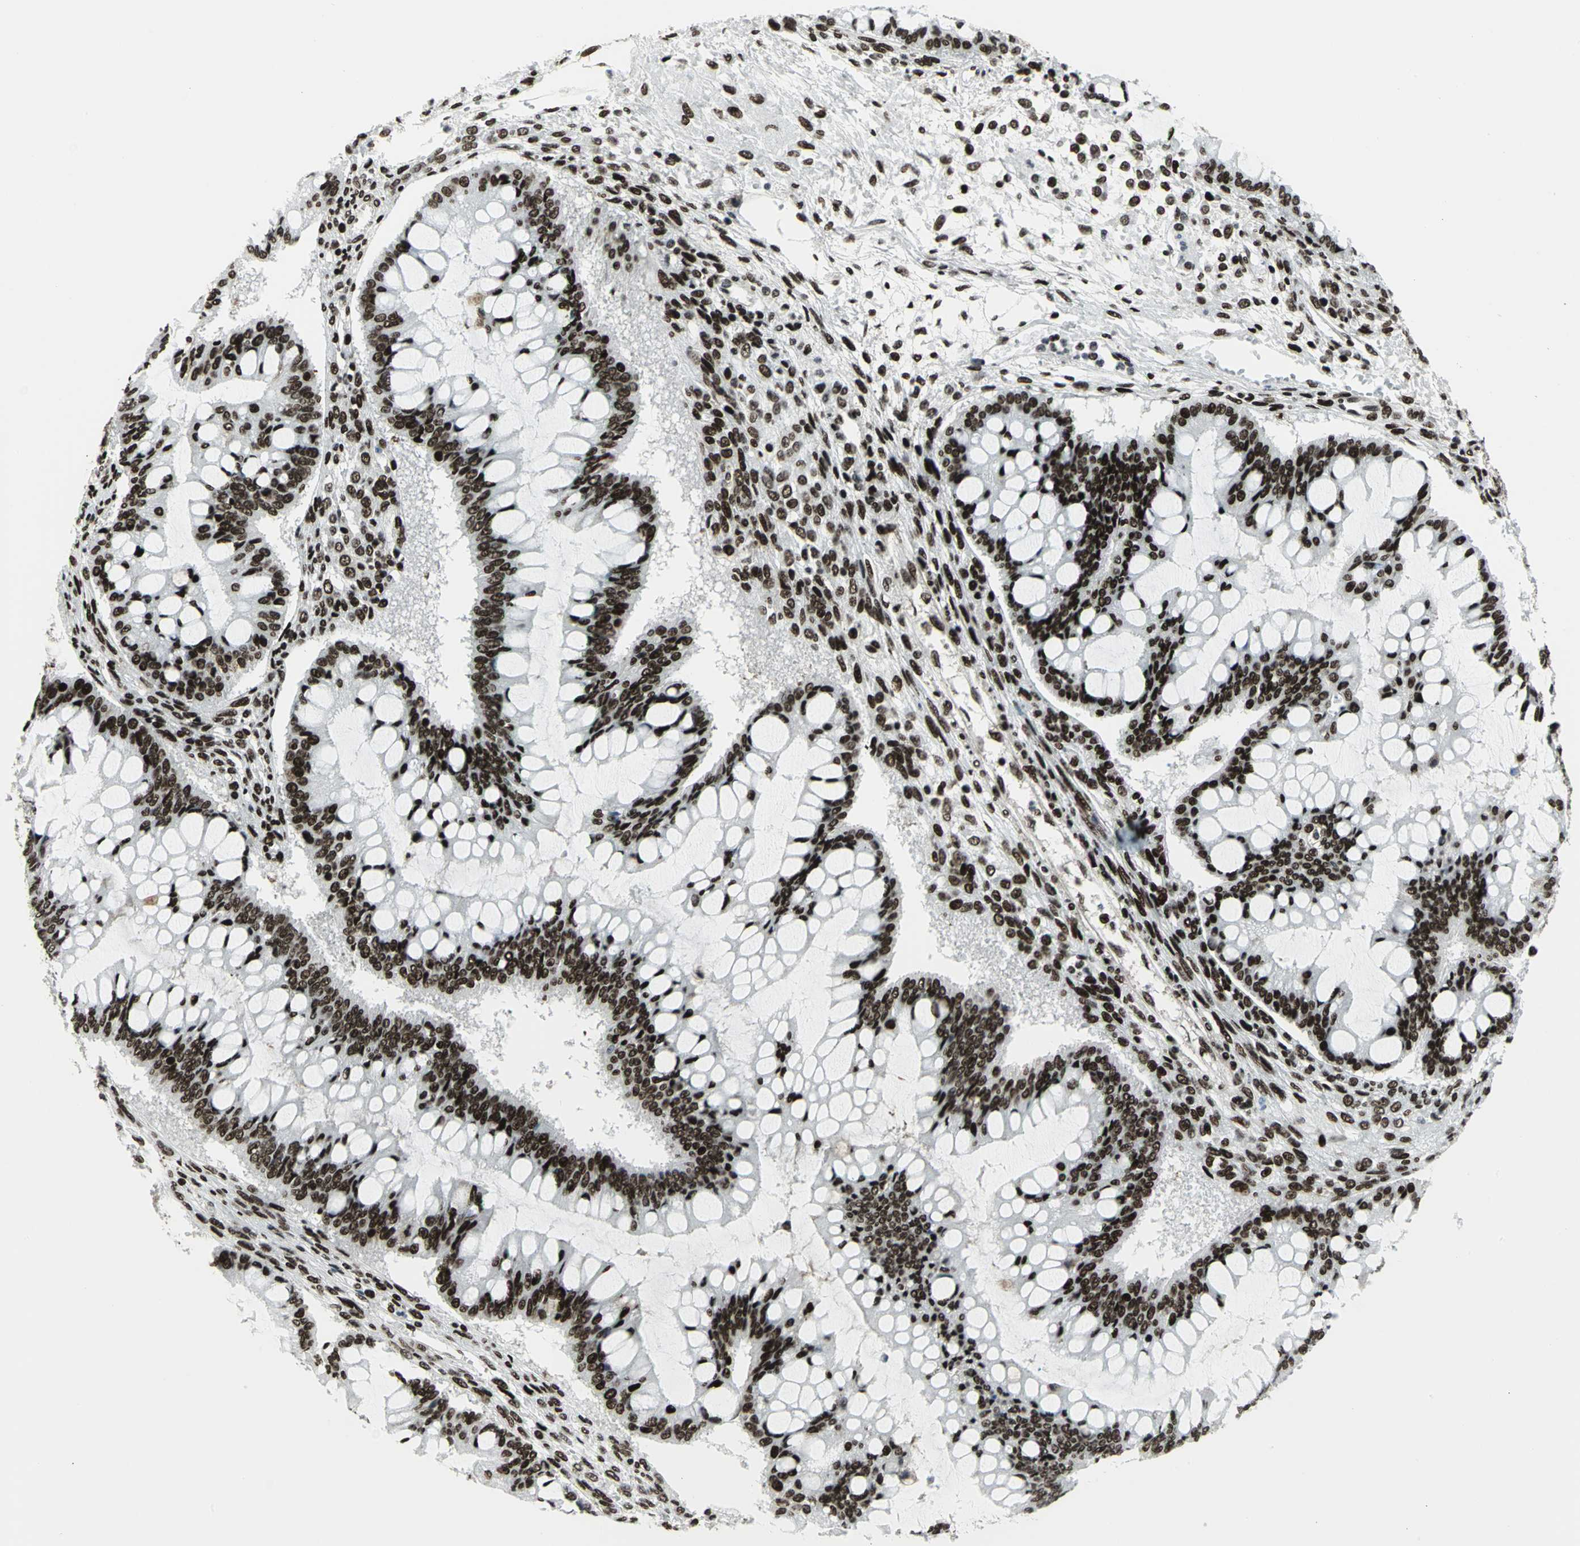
{"staining": {"intensity": "strong", "quantity": ">75%", "location": "nuclear"}, "tissue": "ovarian cancer", "cell_type": "Tumor cells", "image_type": "cancer", "snomed": [{"axis": "morphology", "description": "Cystadenocarcinoma, mucinous, NOS"}, {"axis": "topography", "description": "Ovary"}], "caption": "Ovarian cancer (mucinous cystadenocarcinoma) tissue reveals strong nuclear positivity in approximately >75% of tumor cells, visualized by immunohistochemistry.", "gene": "SMARCA4", "patient": {"sex": "female", "age": 73}}